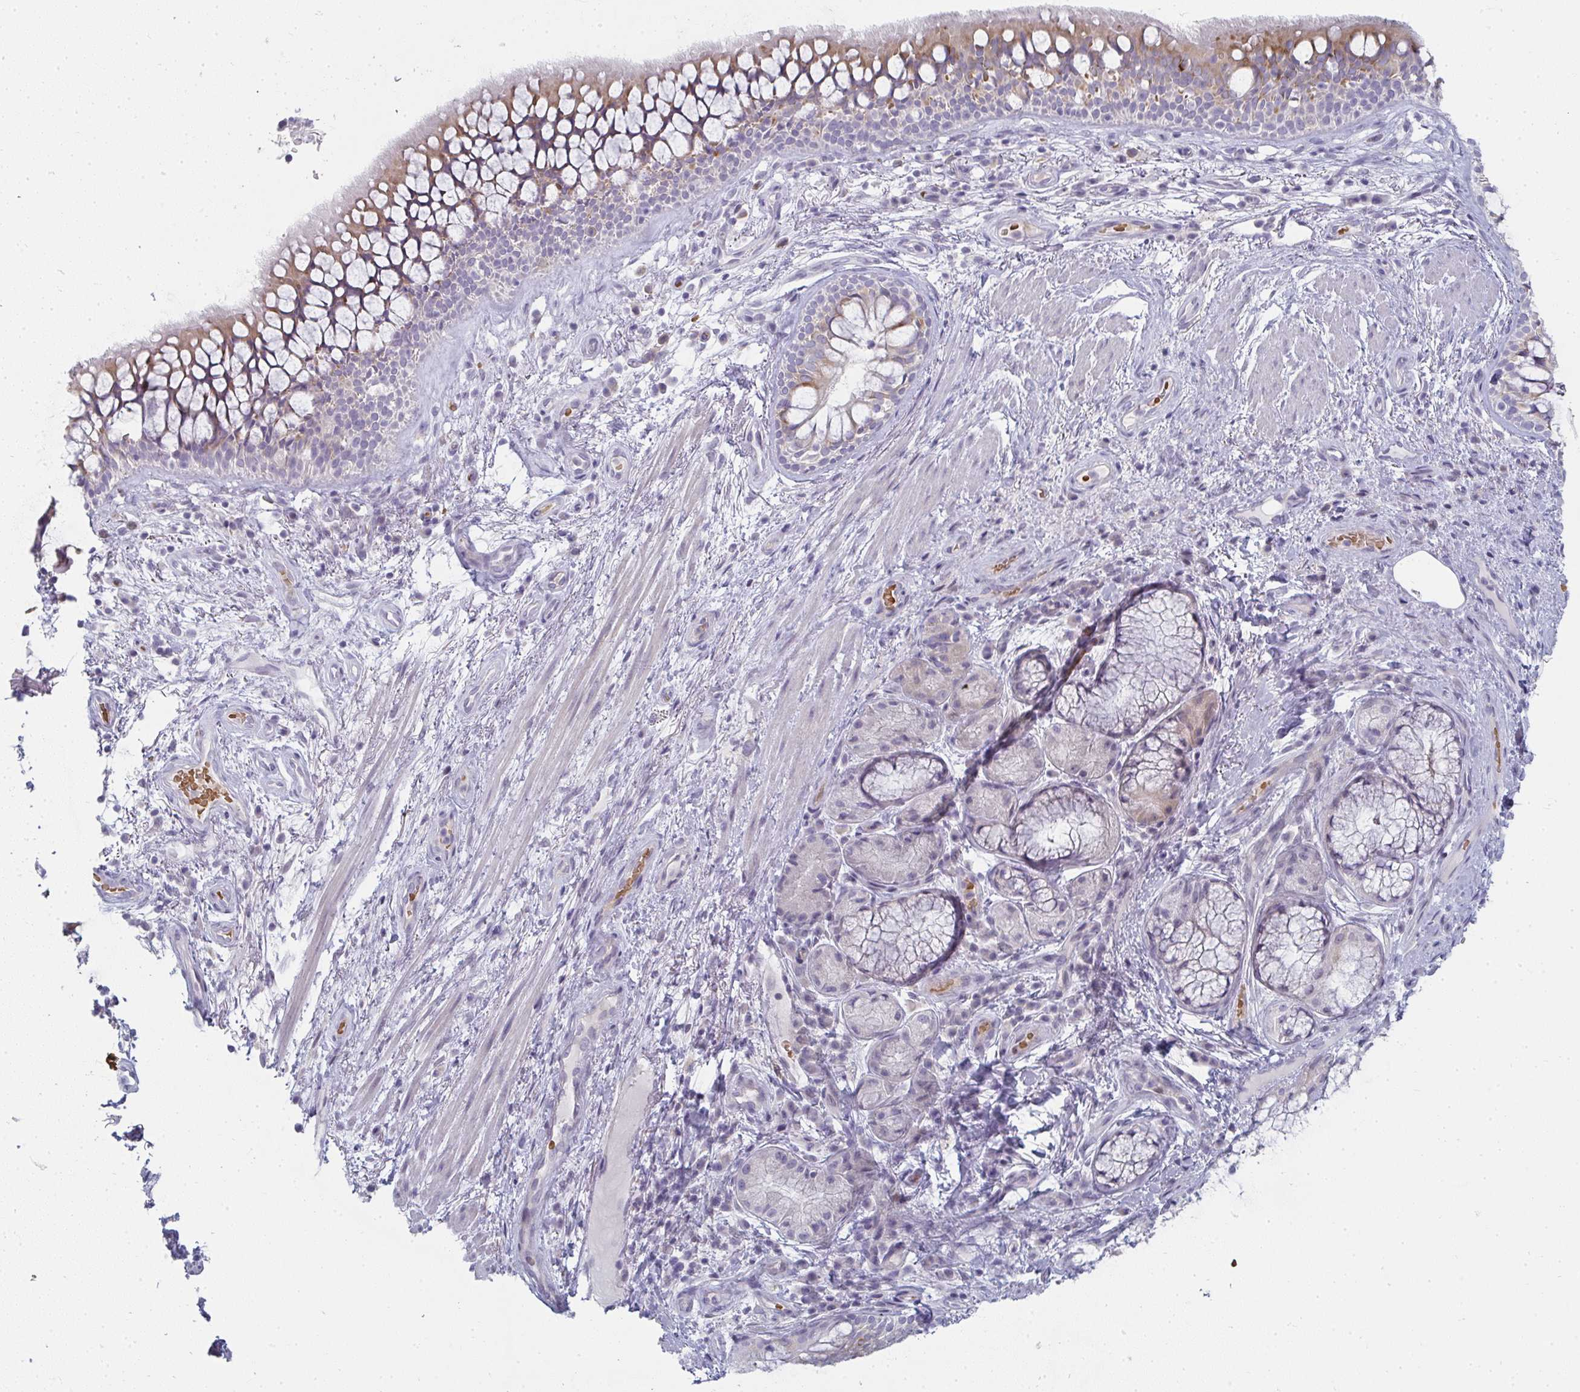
{"staining": {"intensity": "negative", "quantity": "none", "location": "none"}, "tissue": "soft tissue", "cell_type": "Fibroblasts", "image_type": "normal", "snomed": [{"axis": "morphology", "description": "Normal tissue, NOS"}, {"axis": "topography", "description": "Cartilage tissue"}, {"axis": "topography", "description": "Bronchus"}], "caption": "High power microscopy photomicrograph of an immunohistochemistry (IHC) micrograph of benign soft tissue, revealing no significant expression in fibroblasts.", "gene": "SHB", "patient": {"sex": "male", "age": 64}}